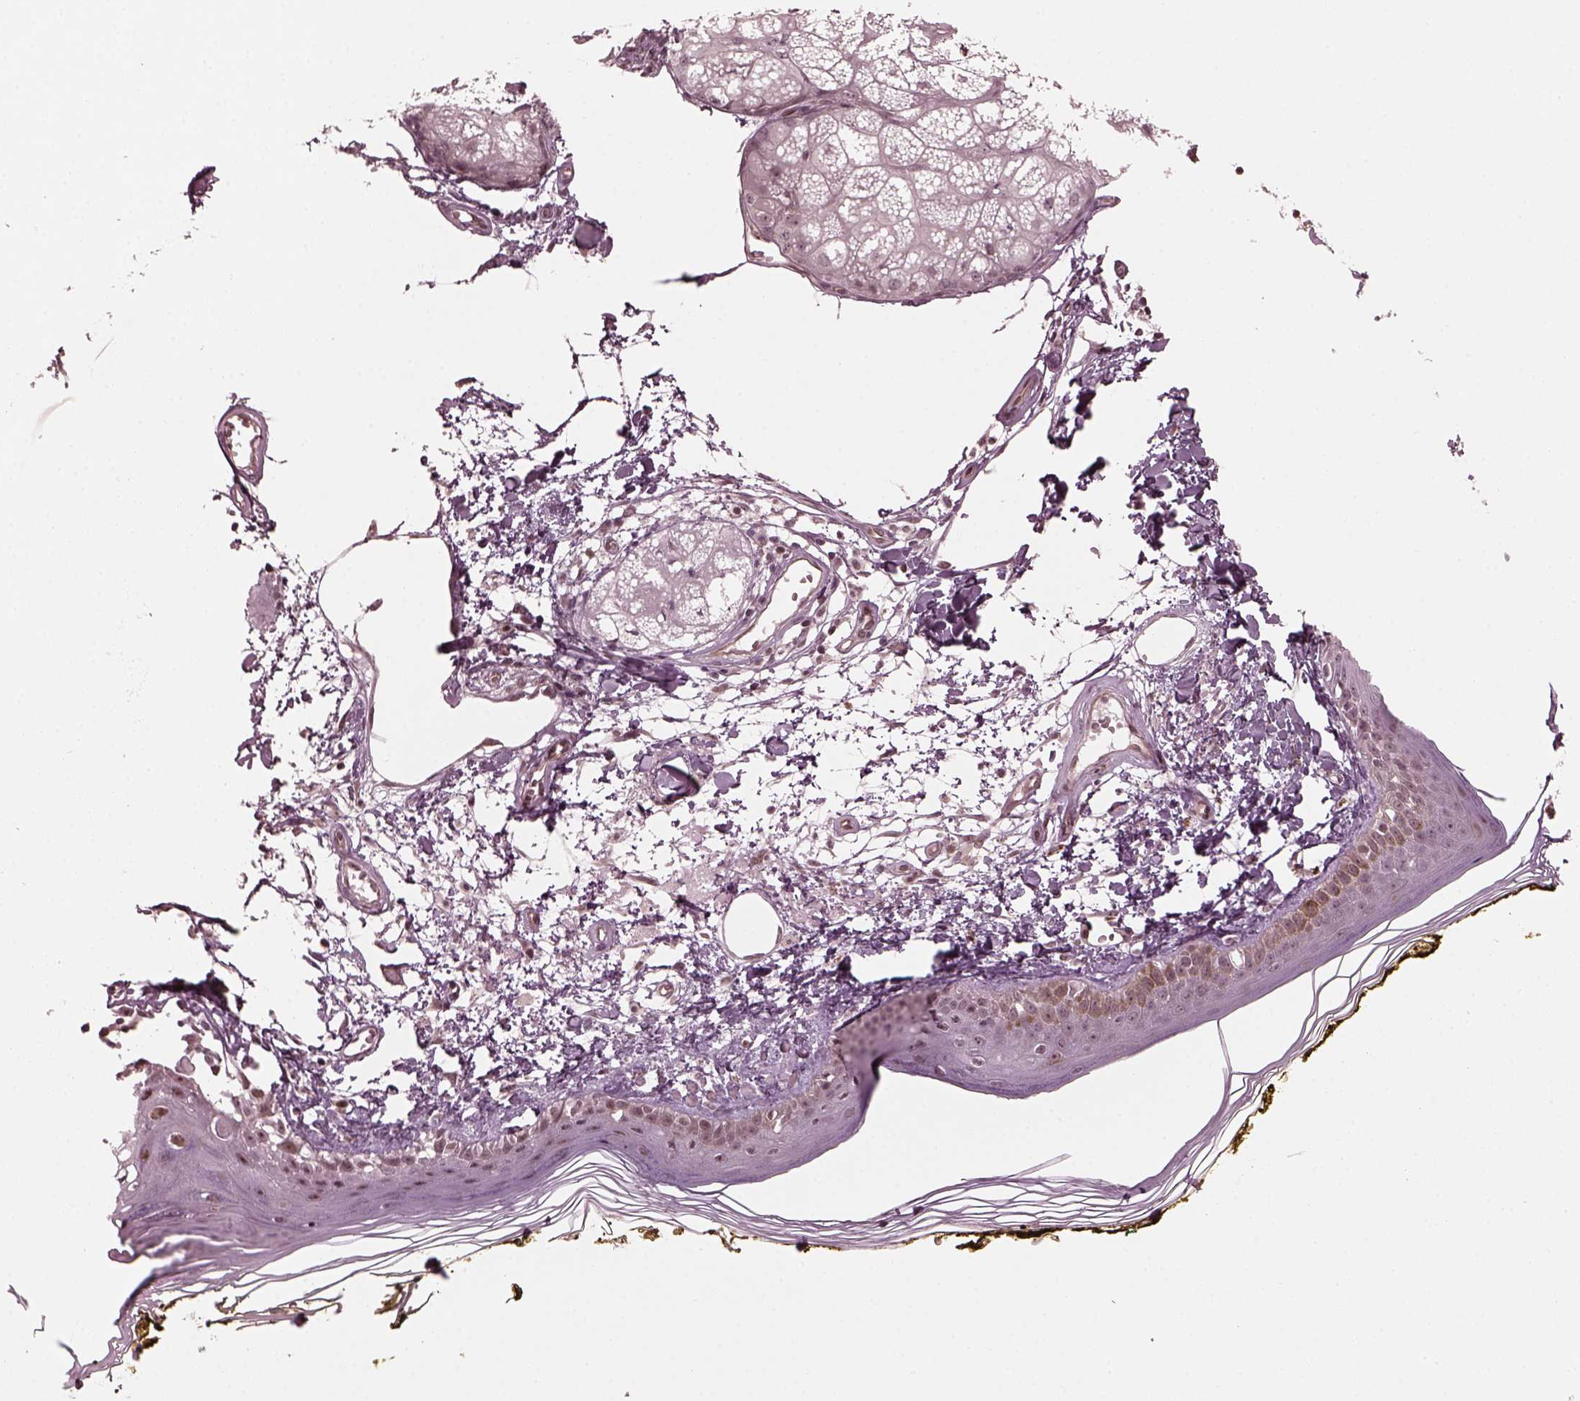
{"staining": {"intensity": "weak", "quantity": "<25%", "location": "nuclear"}, "tissue": "skin", "cell_type": "Fibroblasts", "image_type": "normal", "snomed": [{"axis": "morphology", "description": "Normal tissue, NOS"}, {"axis": "topography", "description": "Skin"}], "caption": "High power microscopy micrograph of an immunohistochemistry histopathology image of unremarkable skin, revealing no significant staining in fibroblasts.", "gene": "TRIB3", "patient": {"sex": "male", "age": 76}}